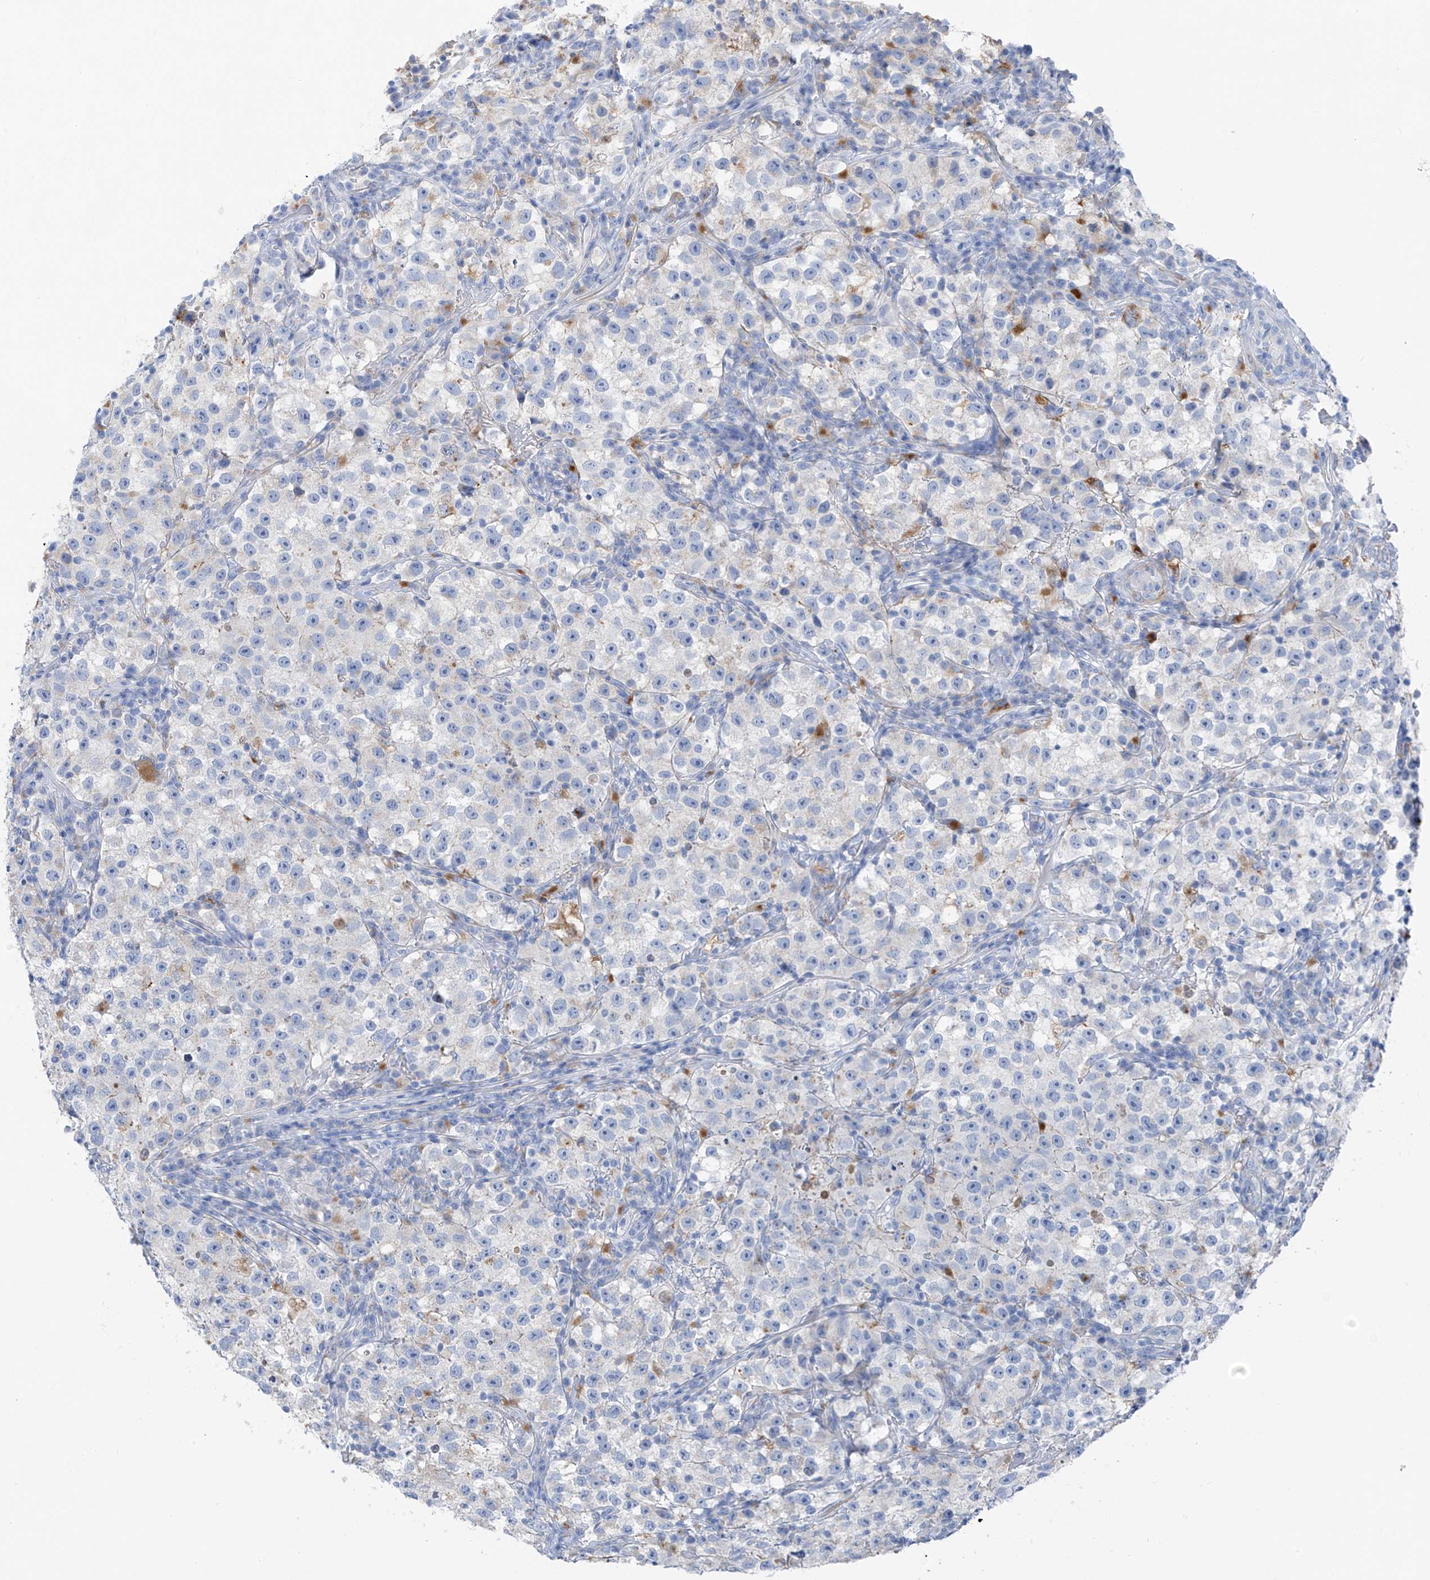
{"staining": {"intensity": "negative", "quantity": "none", "location": "none"}, "tissue": "testis cancer", "cell_type": "Tumor cells", "image_type": "cancer", "snomed": [{"axis": "morphology", "description": "Seminoma, NOS"}, {"axis": "topography", "description": "Testis"}], "caption": "This image is of testis cancer (seminoma) stained with immunohistochemistry to label a protein in brown with the nuclei are counter-stained blue. There is no expression in tumor cells. The staining was performed using DAB to visualize the protein expression in brown, while the nuclei were stained in blue with hematoxylin (Magnification: 20x).", "gene": "GLMP", "patient": {"sex": "male", "age": 22}}